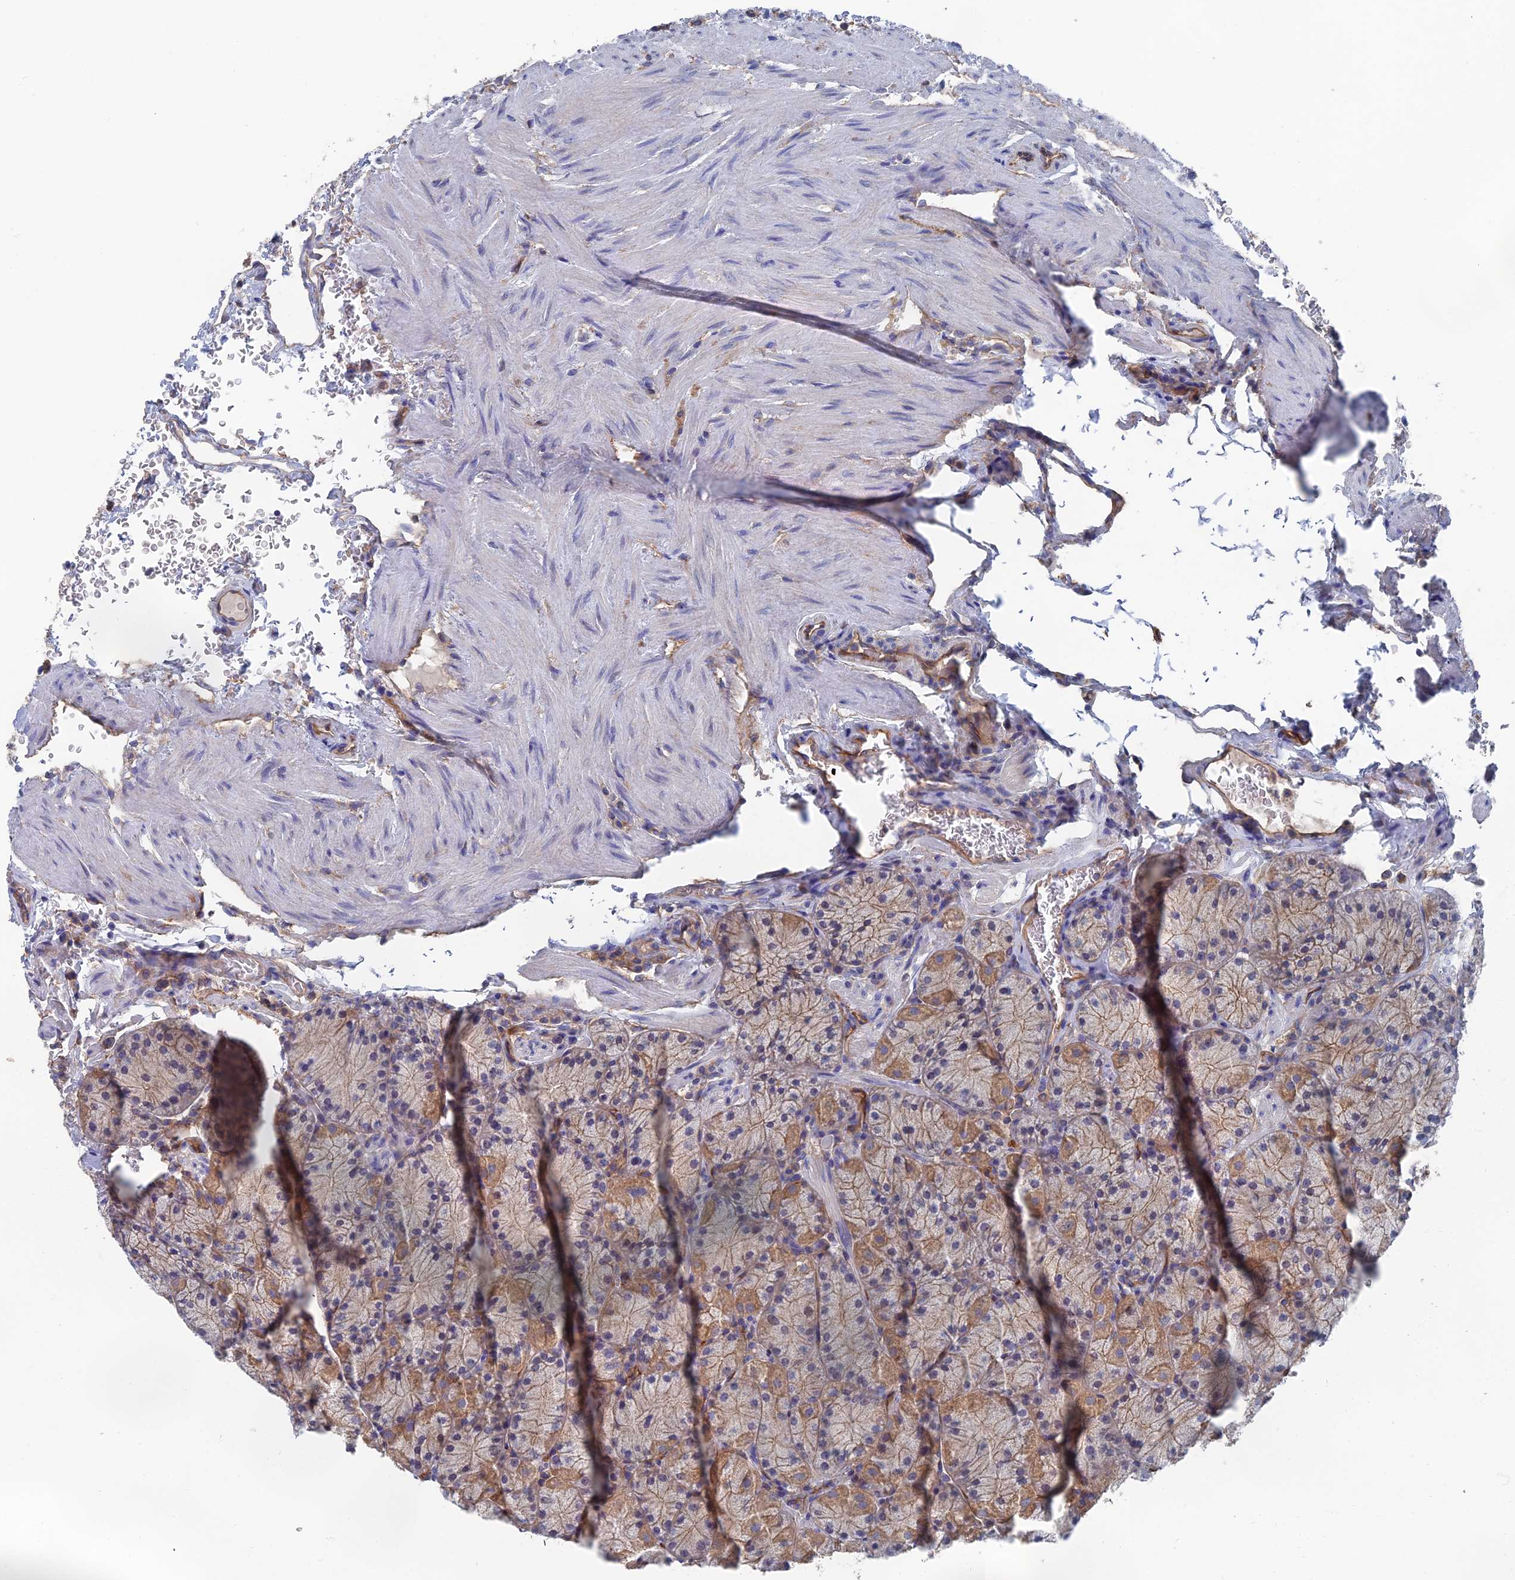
{"staining": {"intensity": "moderate", "quantity": ">75%", "location": "cytoplasmic/membranous,nuclear"}, "tissue": "stomach", "cell_type": "Glandular cells", "image_type": "normal", "snomed": [{"axis": "morphology", "description": "Normal tissue, NOS"}, {"axis": "topography", "description": "Stomach, upper"}, {"axis": "topography", "description": "Stomach, lower"}], "caption": "A micrograph of stomach stained for a protein displays moderate cytoplasmic/membranous,nuclear brown staining in glandular cells. (IHC, brightfield microscopy, high magnification).", "gene": "SNX11", "patient": {"sex": "male", "age": 80}}